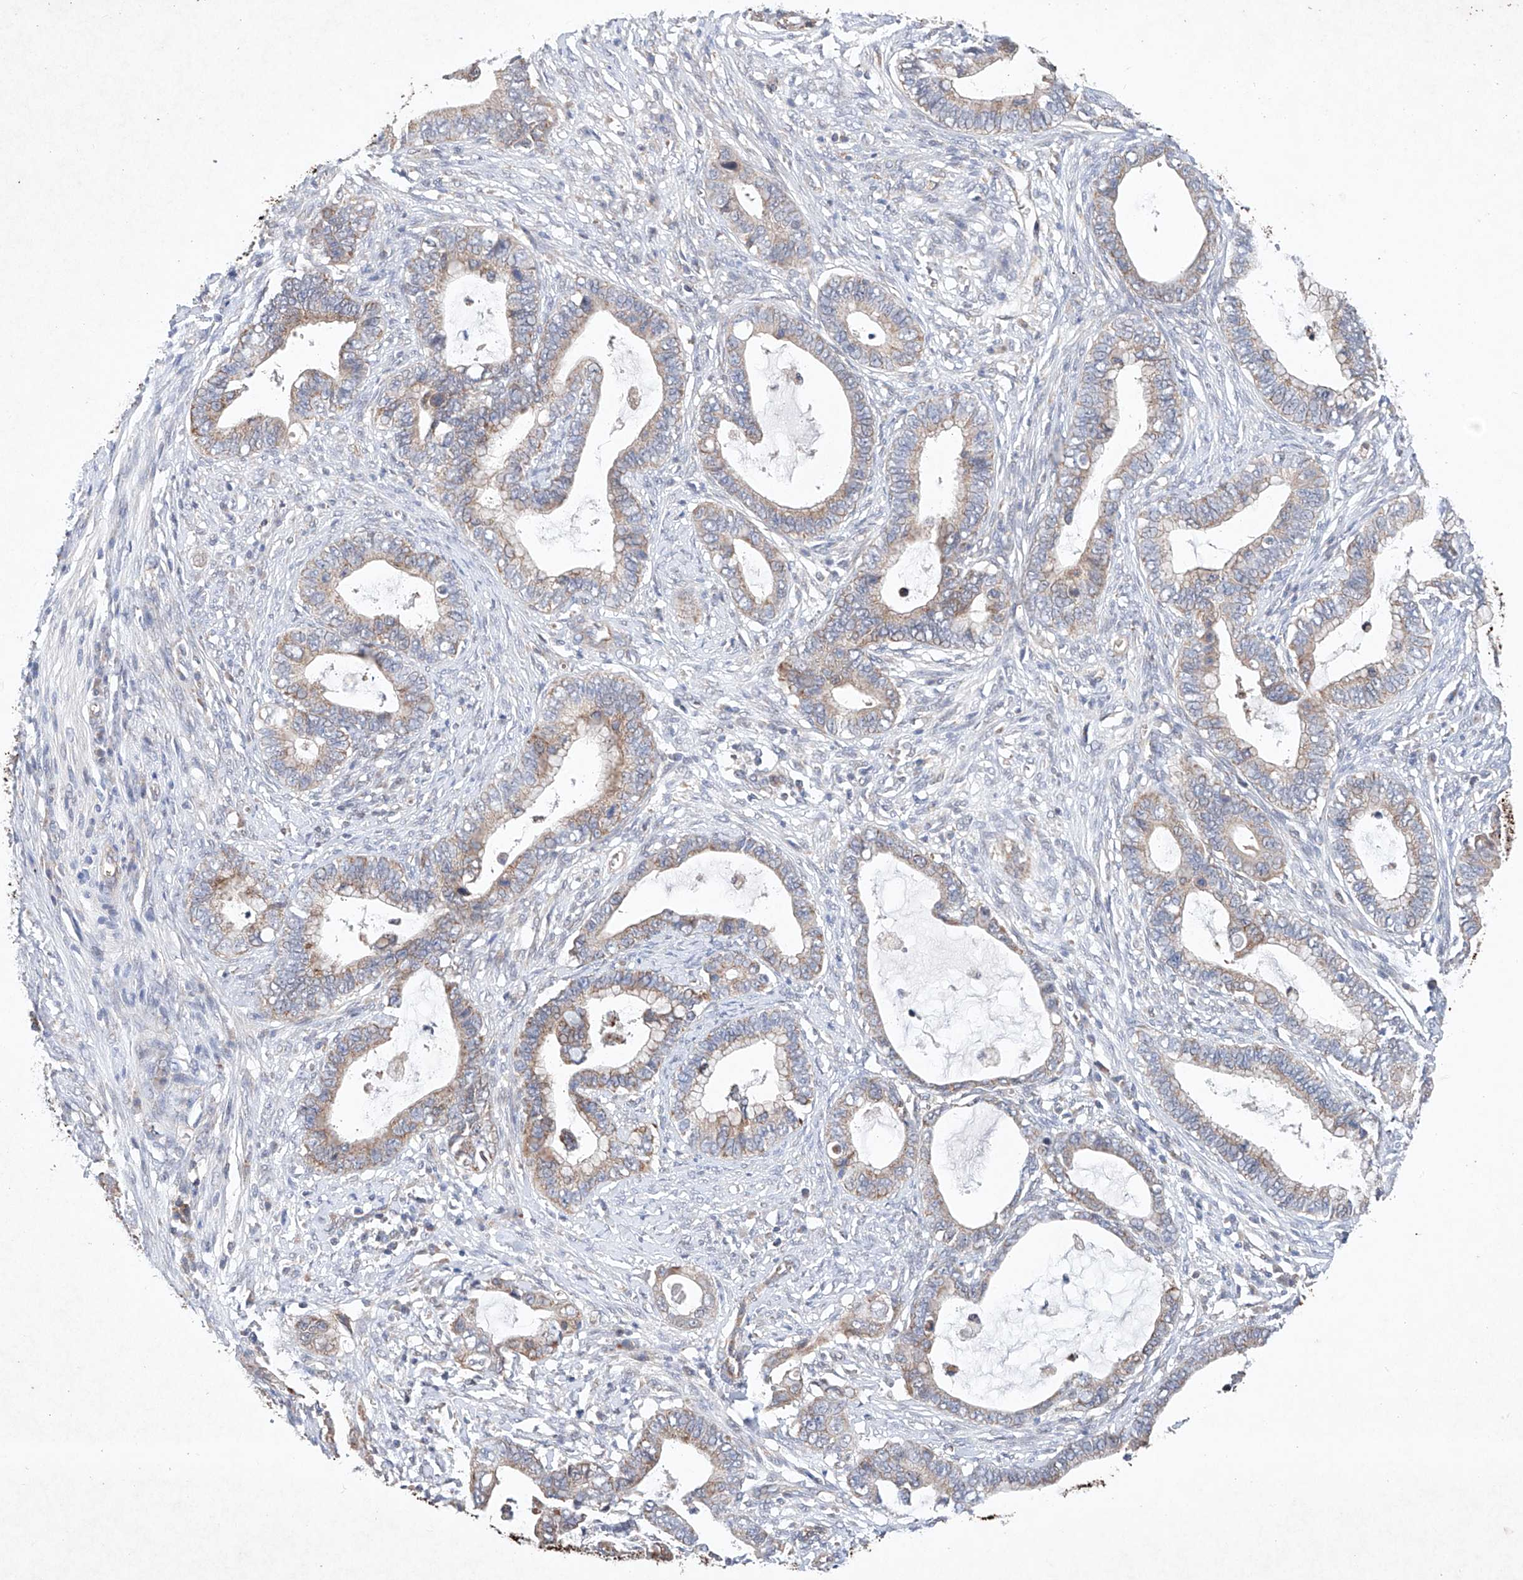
{"staining": {"intensity": "weak", "quantity": "<25%", "location": "cytoplasmic/membranous"}, "tissue": "cervical cancer", "cell_type": "Tumor cells", "image_type": "cancer", "snomed": [{"axis": "morphology", "description": "Adenocarcinoma, NOS"}, {"axis": "topography", "description": "Cervix"}], "caption": "Human cervical cancer stained for a protein using immunohistochemistry demonstrates no positivity in tumor cells.", "gene": "FASTK", "patient": {"sex": "female", "age": 44}}